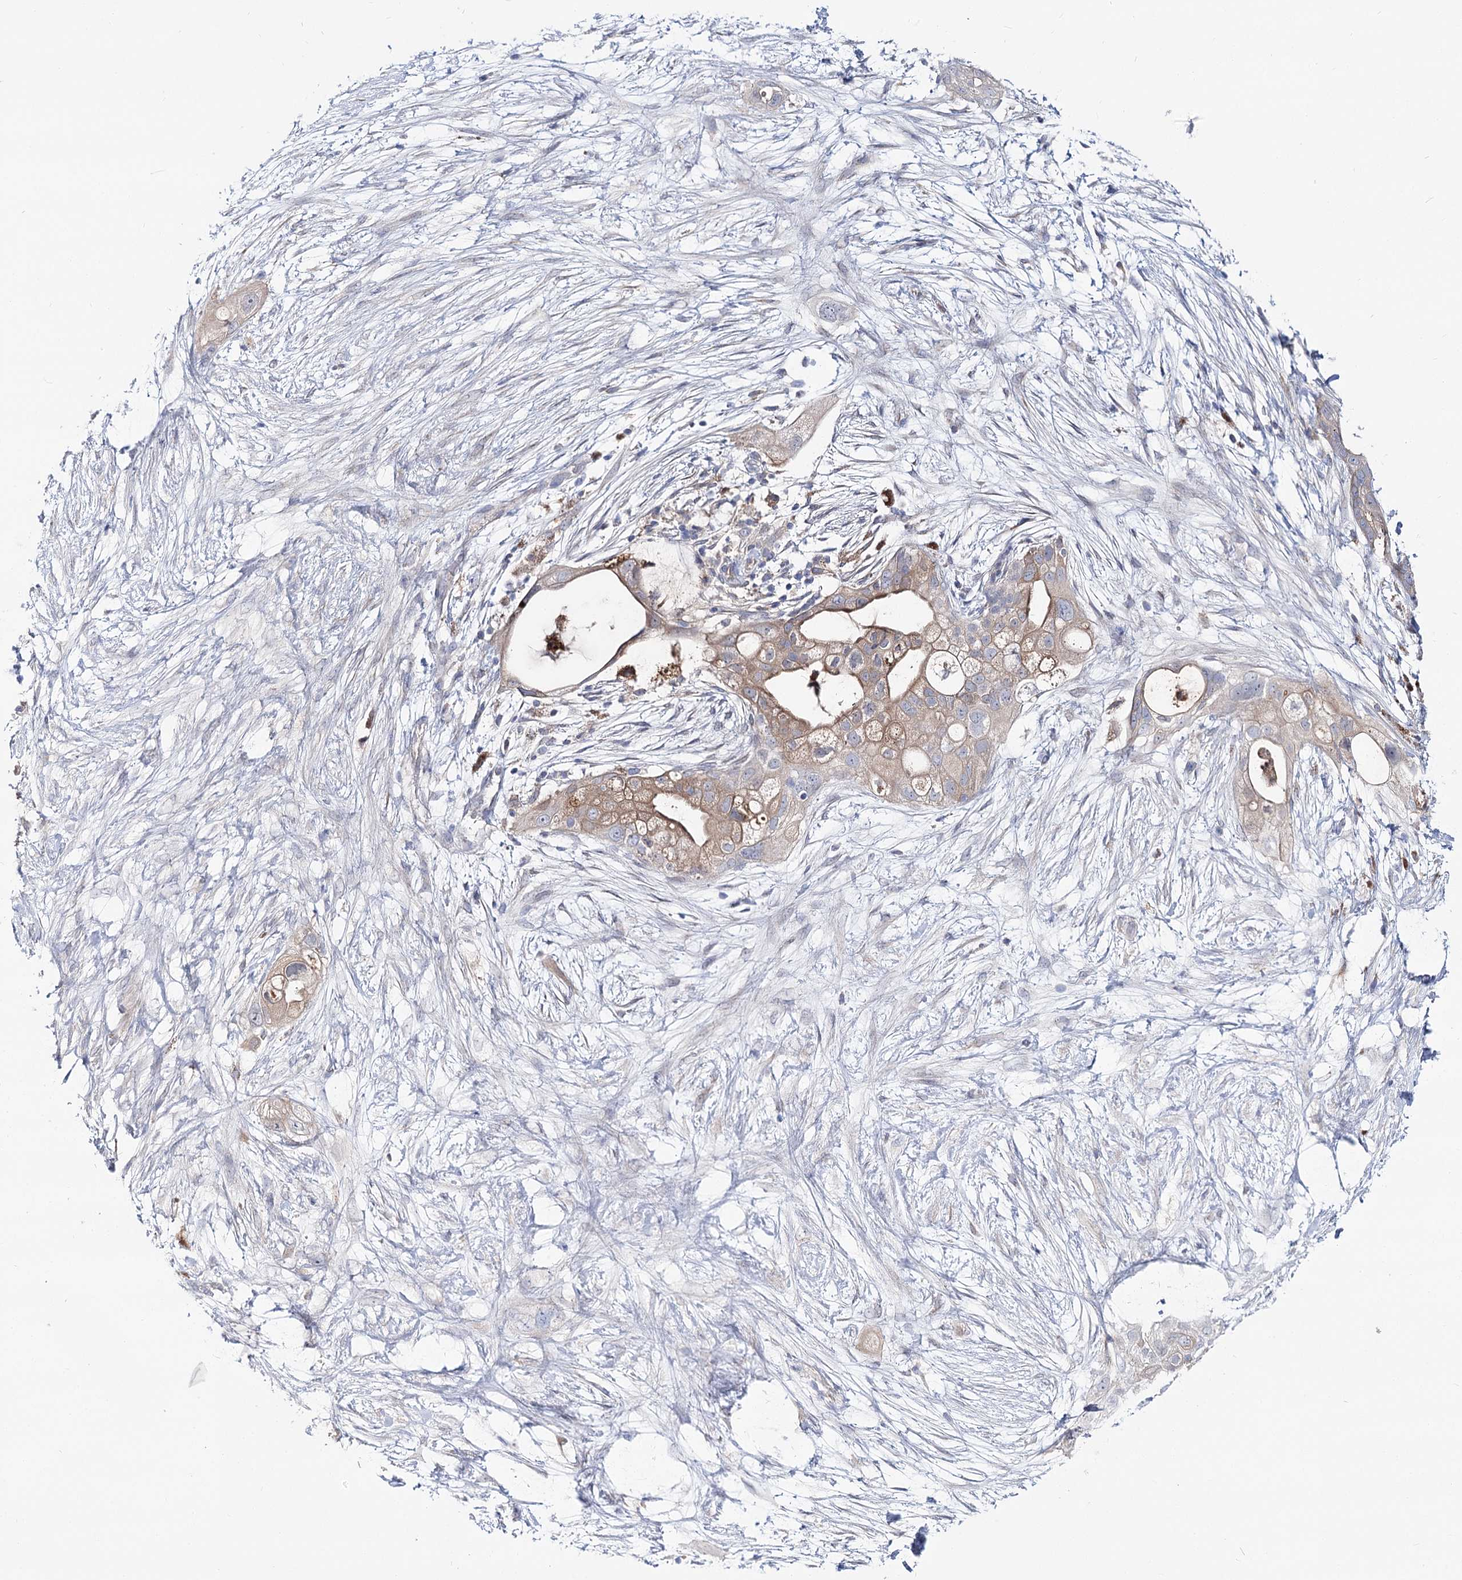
{"staining": {"intensity": "weak", "quantity": "25%-75%", "location": "cytoplasmic/membranous"}, "tissue": "pancreatic cancer", "cell_type": "Tumor cells", "image_type": "cancer", "snomed": [{"axis": "morphology", "description": "Adenocarcinoma, NOS"}, {"axis": "topography", "description": "Pancreas"}], "caption": "DAB (3,3'-diaminobenzidine) immunohistochemical staining of human pancreatic cancer (adenocarcinoma) exhibits weak cytoplasmic/membranous protein staining in approximately 25%-75% of tumor cells.", "gene": "UGP2", "patient": {"sex": "male", "age": 53}}